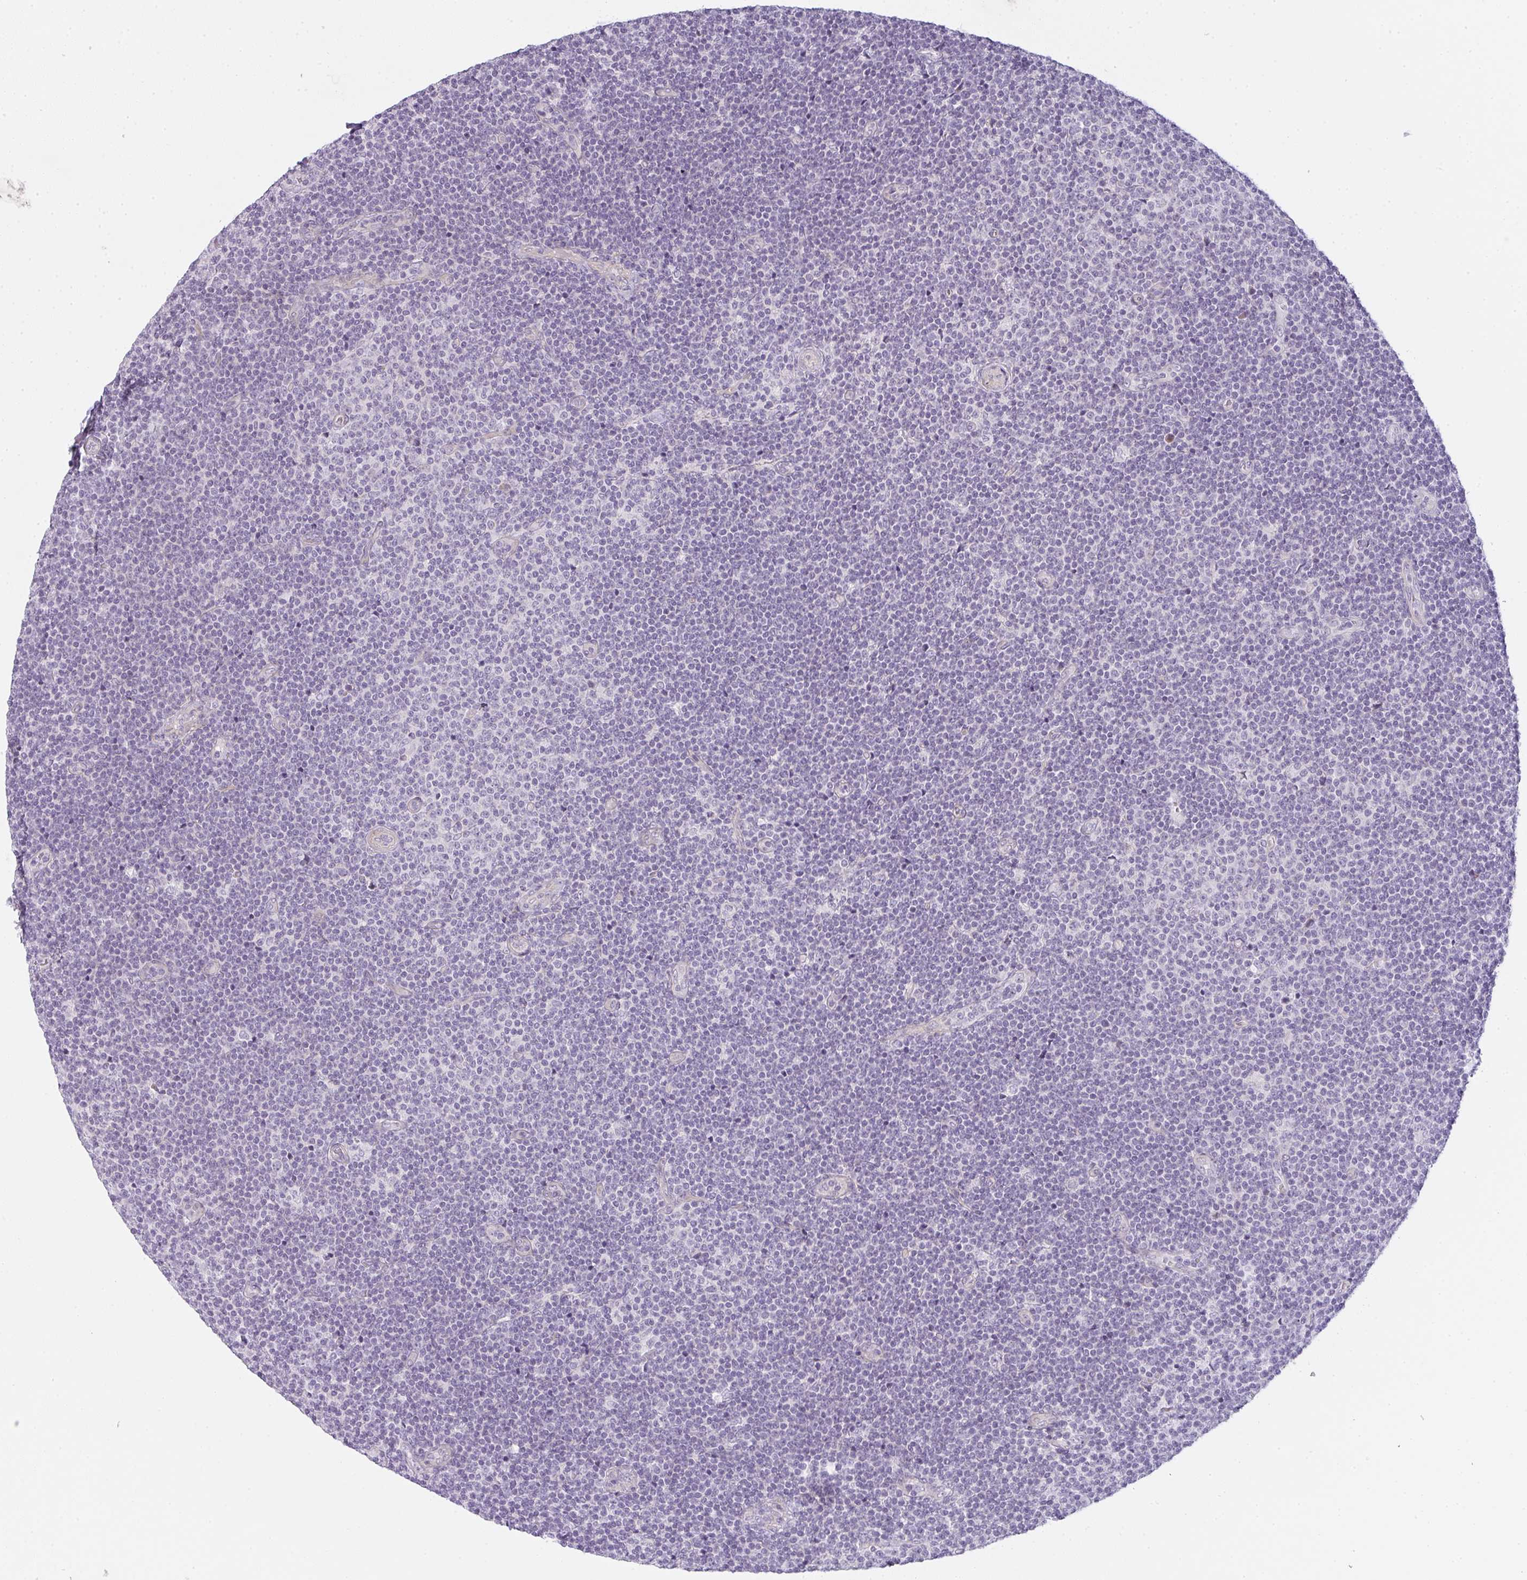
{"staining": {"intensity": "negative", "quantity": "none", "location": "none"}, "tissue": "lymphoma", "cell_type": "Tumor cells", "image_type": "cancer", "snomed": [{"axis": "morphology", "description": "Malignant lymphoma, non-Hodgkin's type, Low grade"}, {"axis": "topography", "description": "Lymph node"}], "caption": "Tumor cells are negative for brown protein staining in lymphoma.", "gene": "SIRPB2", "patient": {"sex": "male", "age": 48}}